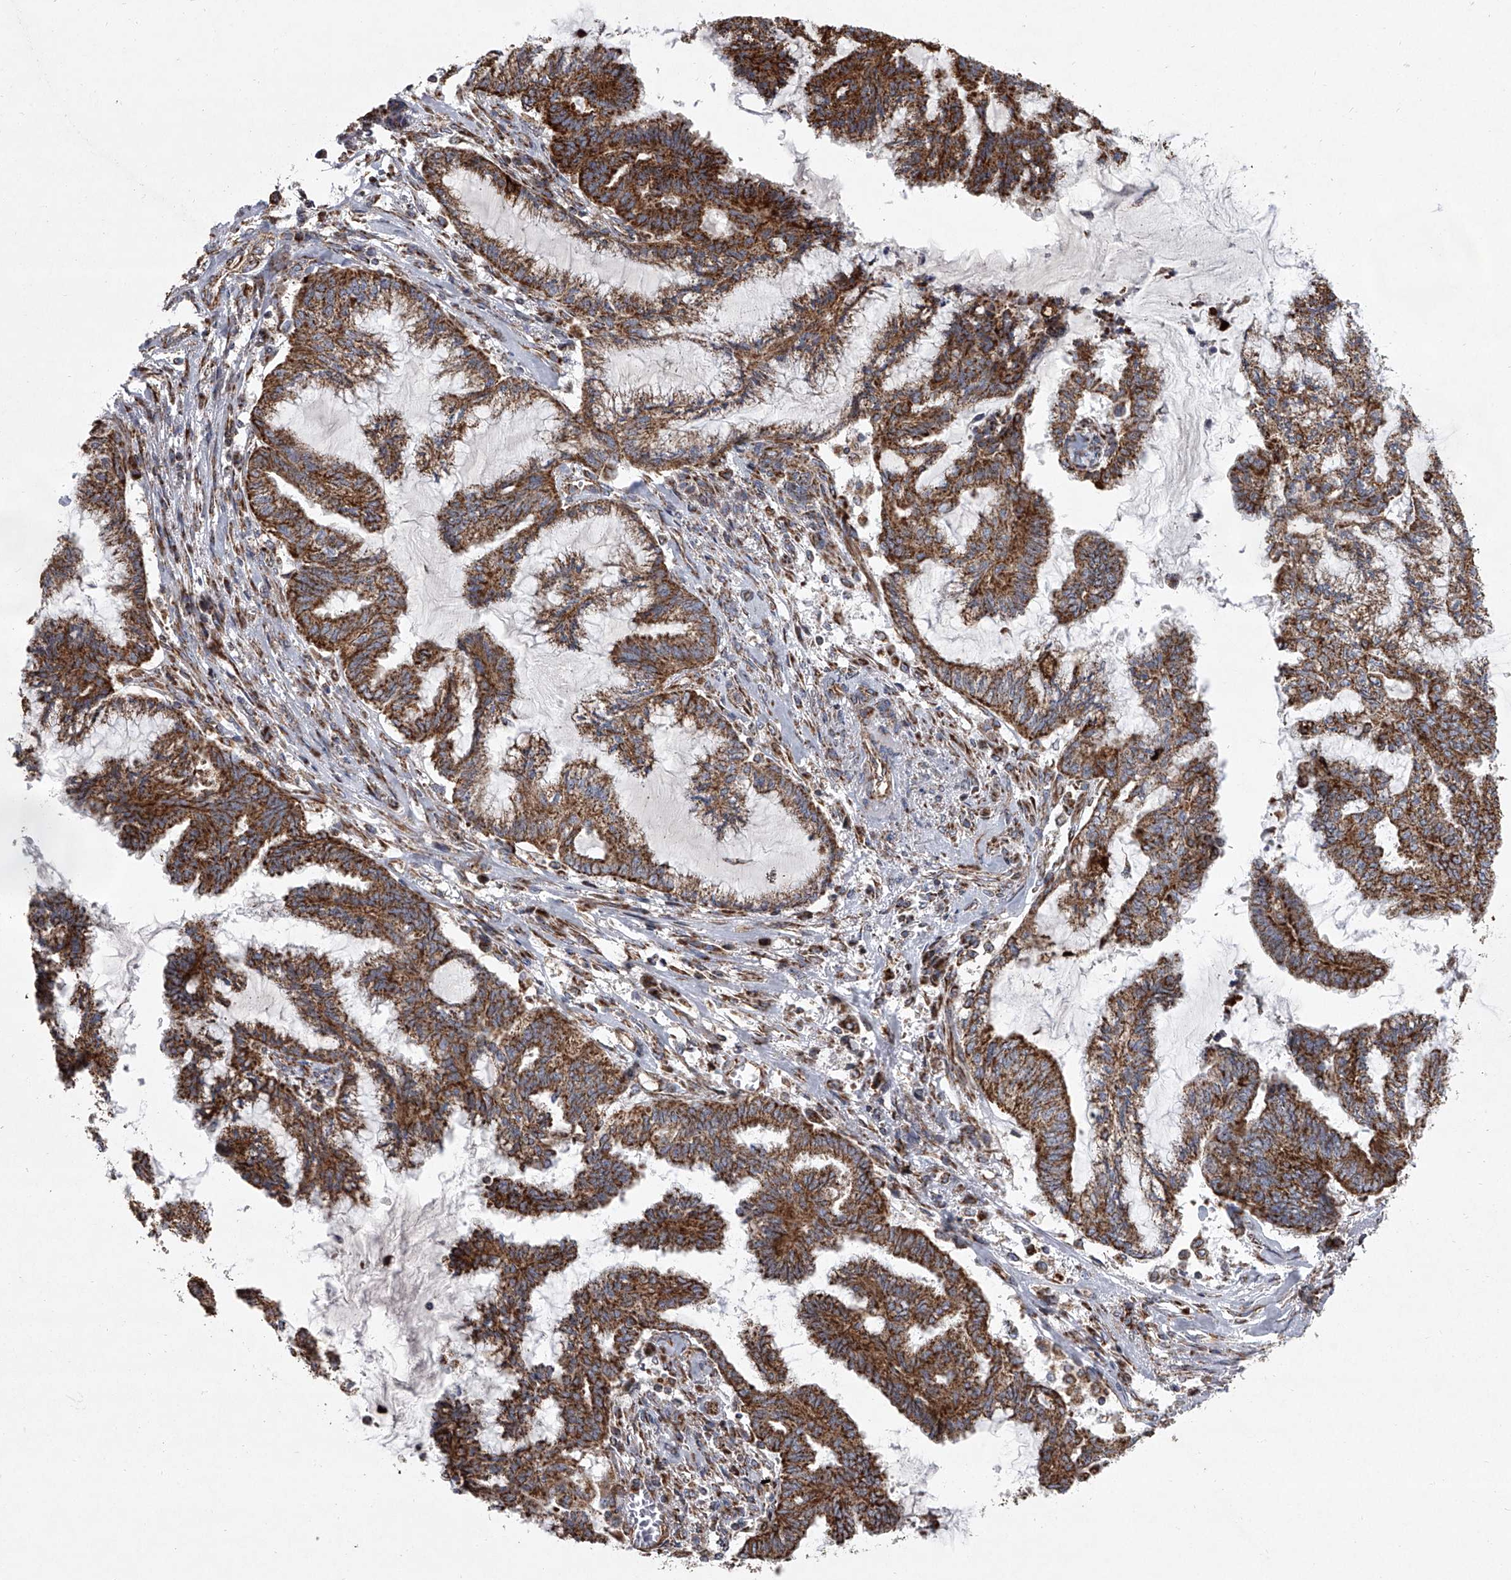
{"staining": {"intensity": "strong", "quantity": ">75%", "location": "cytoplasmic/membranous"}, "tissue": "endometrial cancer", "cell_type": "Tumor cells", "image_type": "cancer", "snomed": [{"axis": "morphology", "description": "Adenocarcinoma, NOS"}, {"axis": "topography", "description": "Endometrium"}], "caption": "The immunohistochemical stain highlights strong cytoplasmic/membranous staining in tumor cells of endometrial cancer tissue. Nuclei are stained in blue.", "gene": "ZC3H15", "patient": {"sex": "female", "age": 86}}